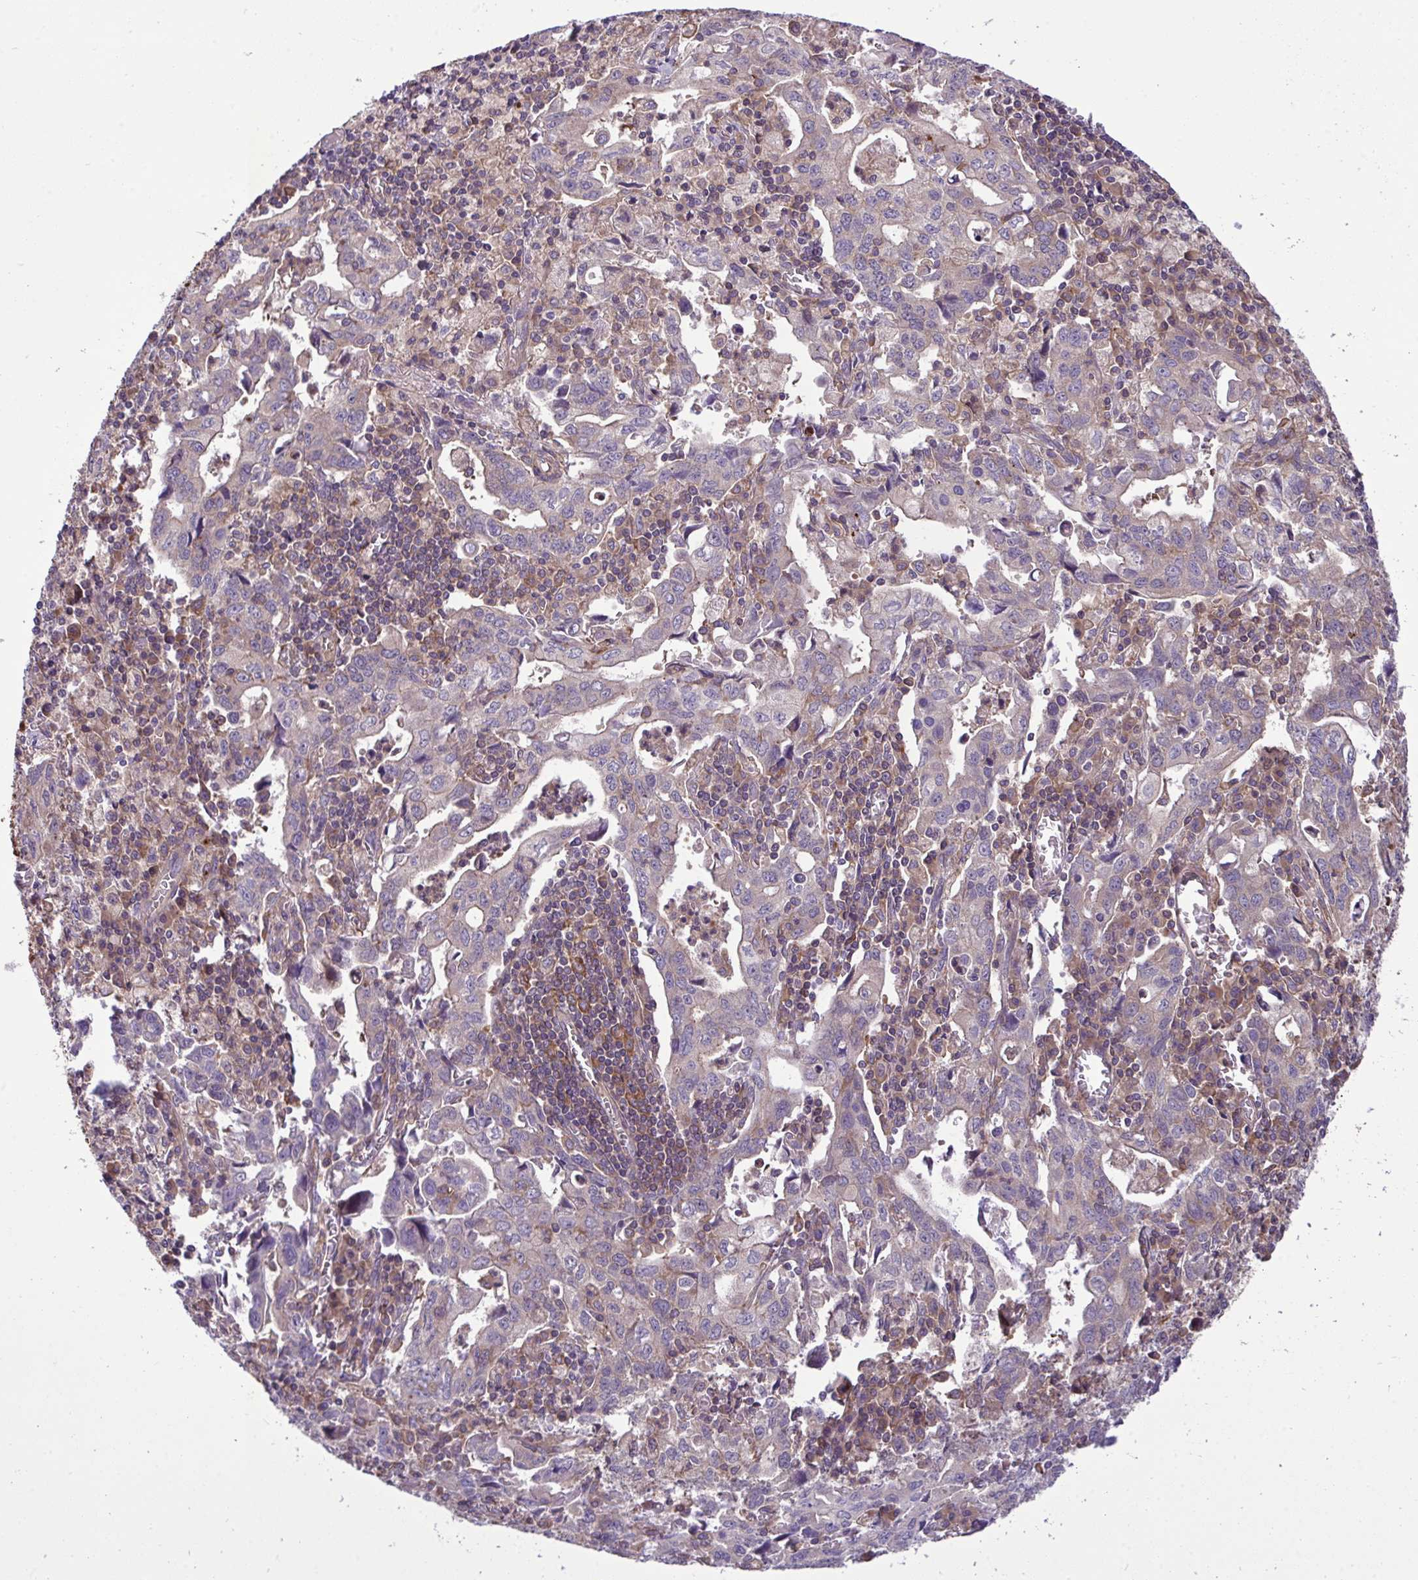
{"staining": {"intensity": "negative", "quantity": "none", "location": "none"}, "tissue": "stomach cancer", "cell_type": "Tumor cells", "image_type": "cancer", "snomed": [{"axis": "morphology", "description": "Adenocarcinoma, NOS"}, {"axis": "topography", "description": "Stomach, upper"}], "caption": "This is an immunohistochemistry (IHC) micrograph of human stomach cancer. There is no staining in tumor cells.", "gene": "GRB14", "patient": {"sex": "male", "age": 85}}